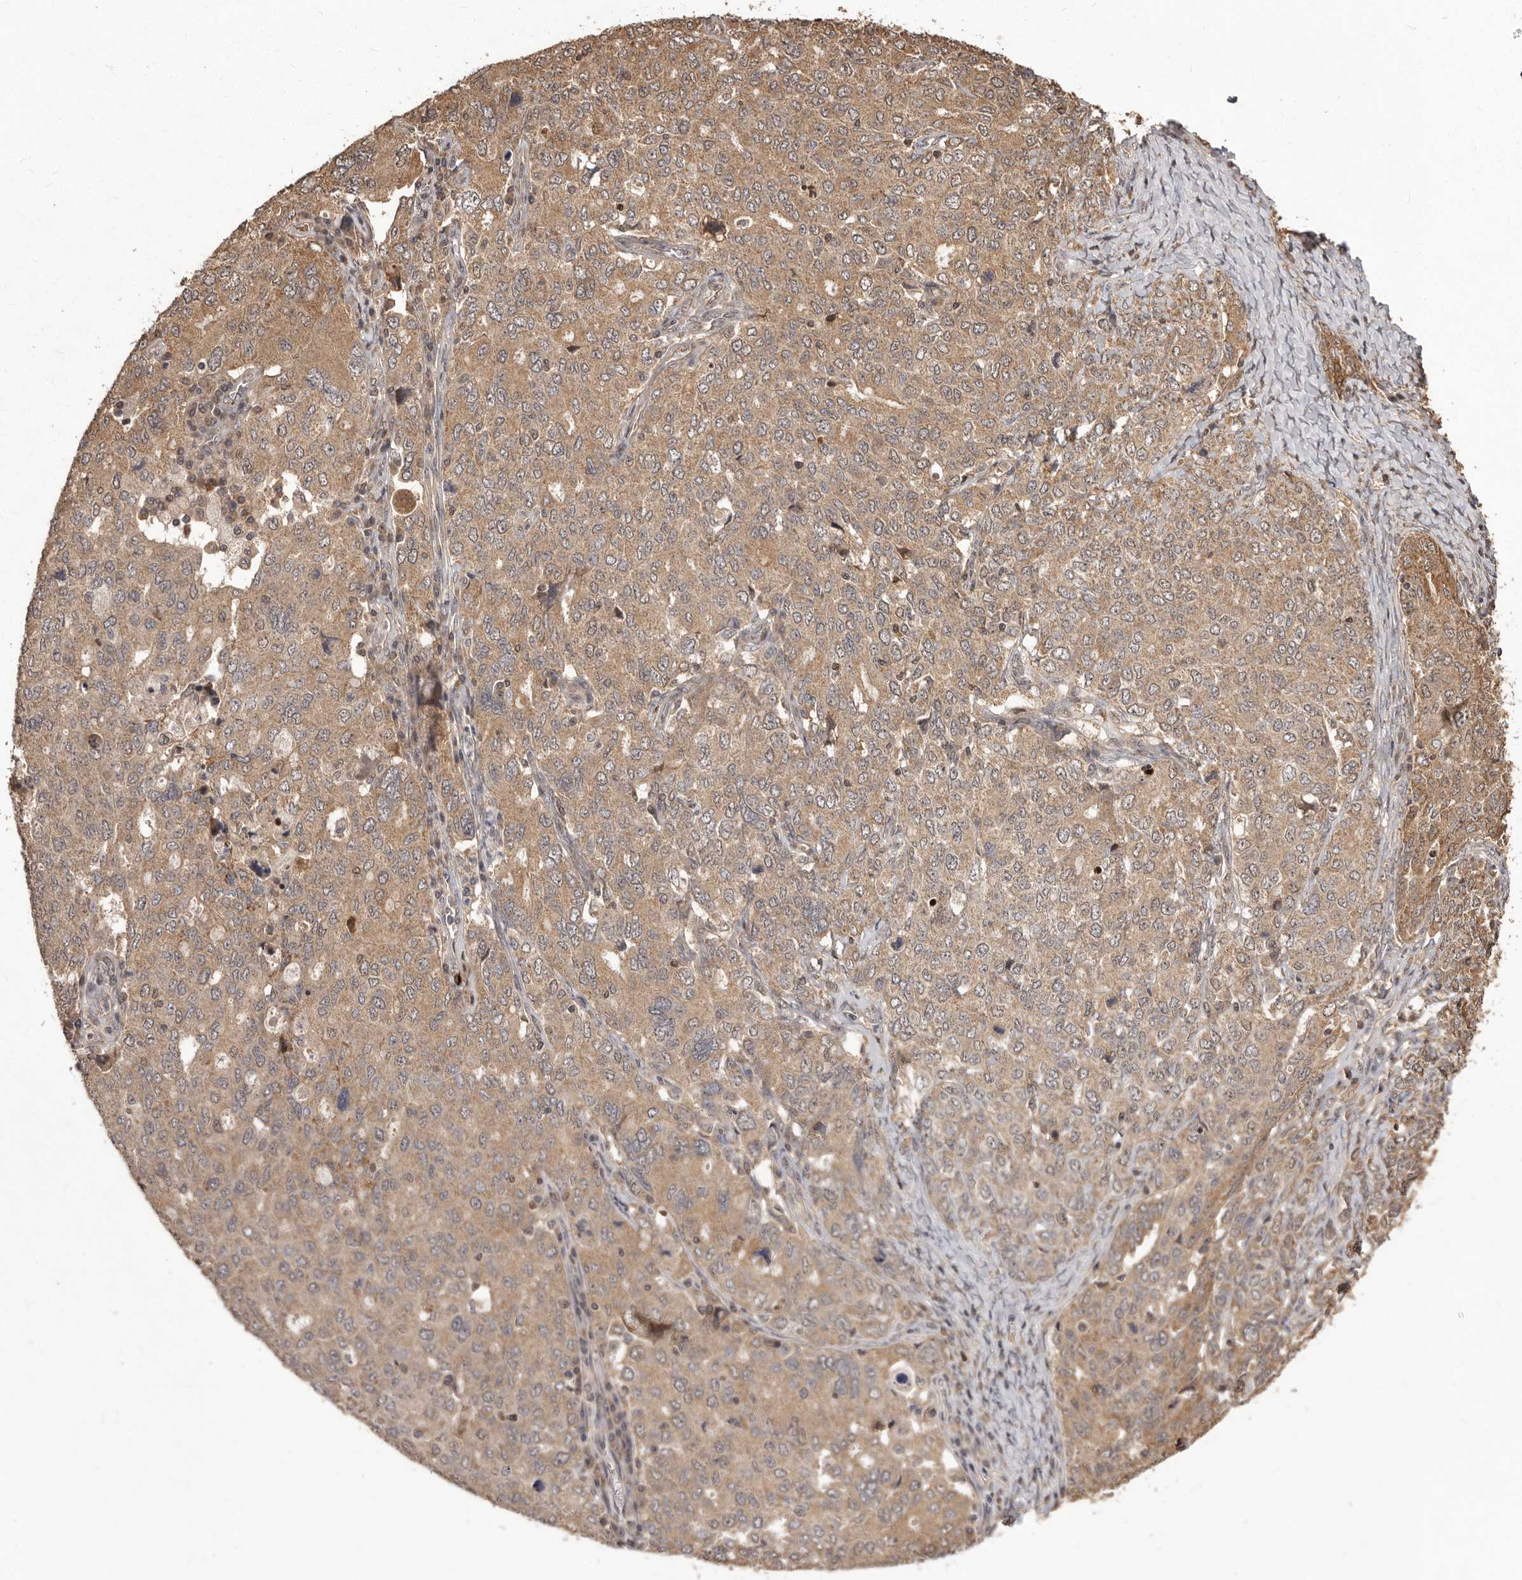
{"staining": {"intensity": "moderate", "quantity": ">75%", "location": "cytoplasmic/membranous"}, "tissue": "ovarian cancer", "cell_type": "Tumor cells", "image_type": "cancer", "snomed": [{"axis": "morphology", "description": "Carcinoma, endometroid"}, {"axis": "topography", "description": "Ovary"}], "caption": "A brown stain shows moderate cytoplasmic/membranous expression of a protein in human endometroid carcinoma (ovarian) tumor cells. Immunohistochemistry stains the protein in brown and the nuclei are stained blue.", "gene": "MTO1", "patient": {"sex": "female", "age": 62}}